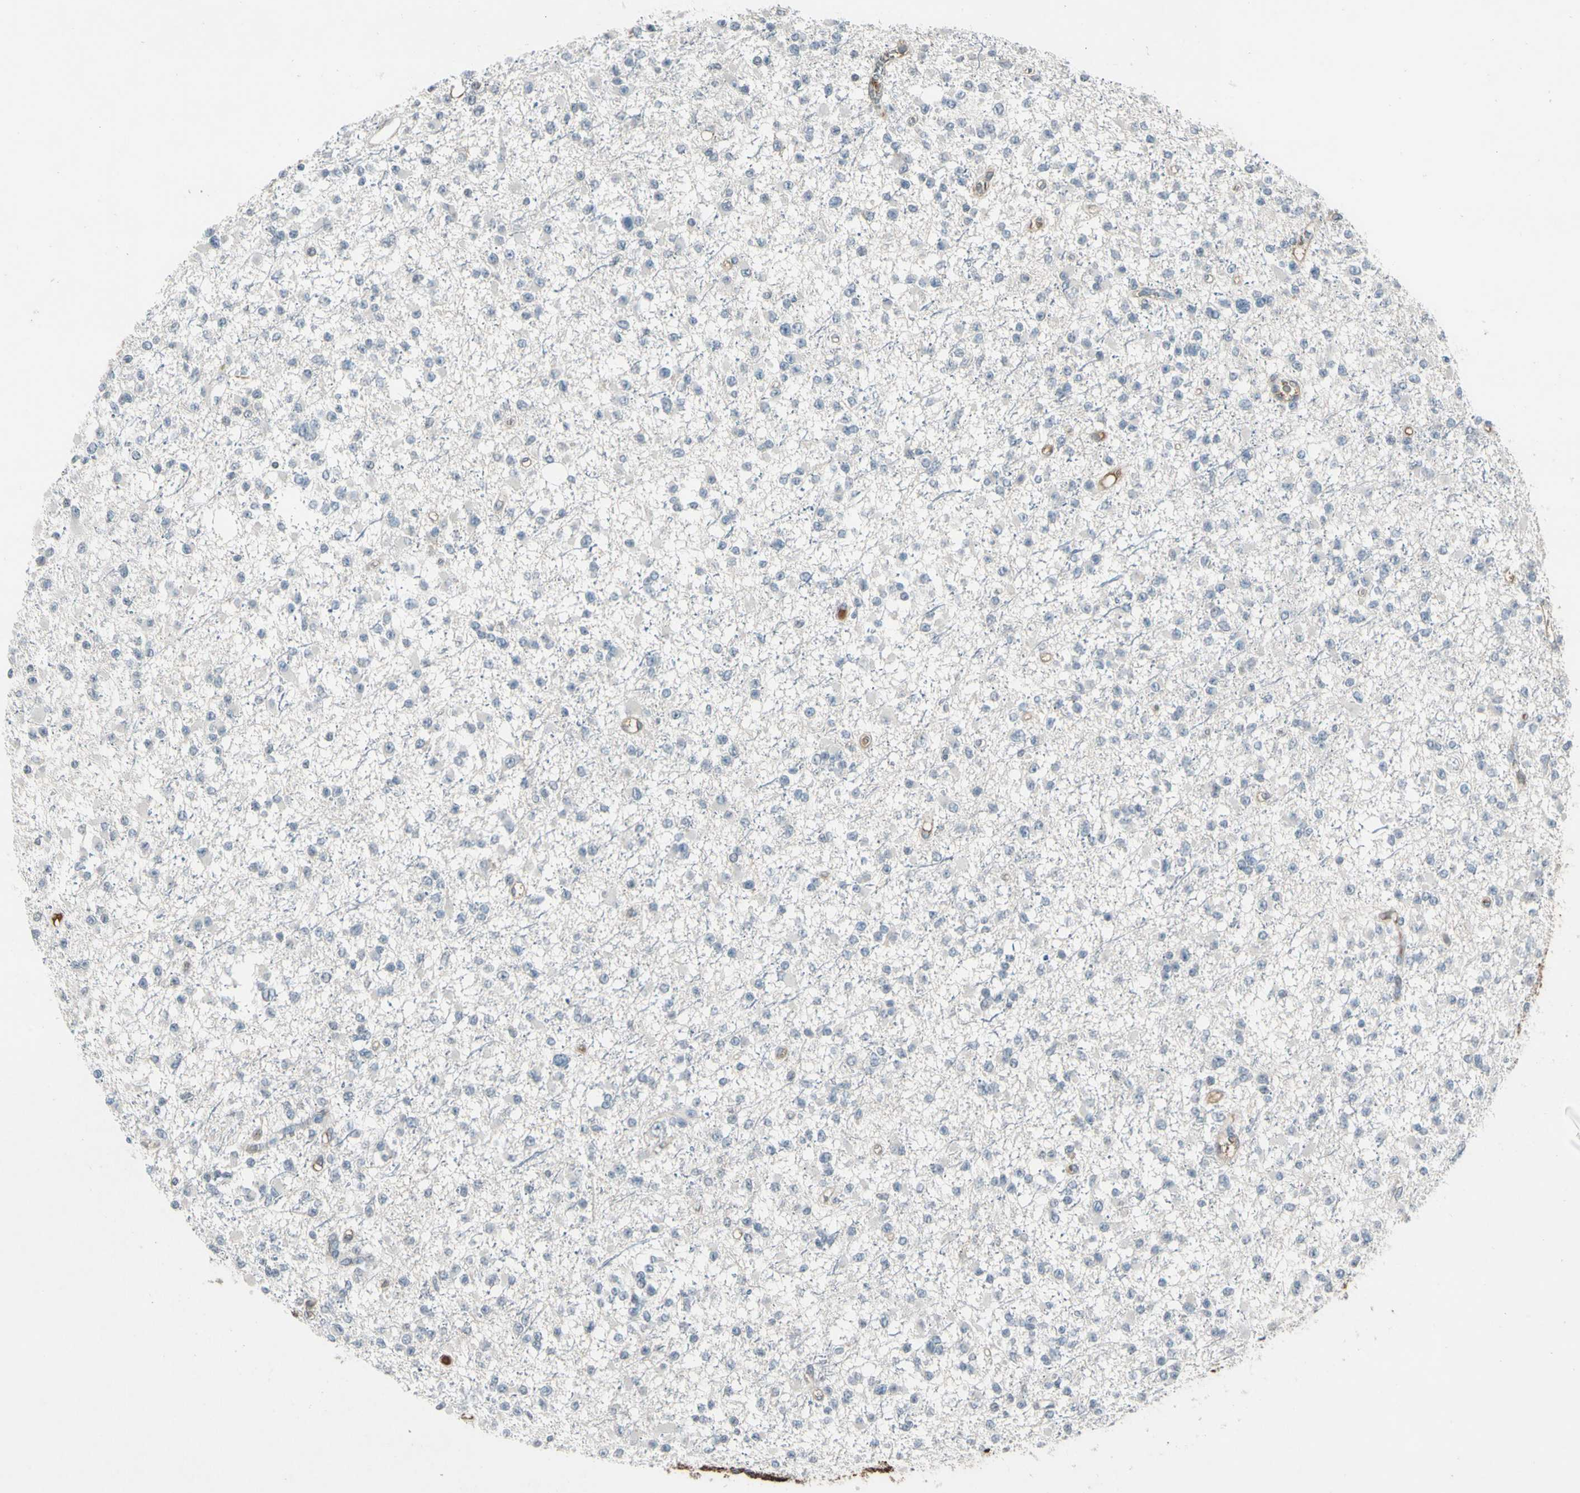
{"staining": {"intensity": "negative", "quantity": "none", "location": "none"}, "tissue": "glioma", "cell_type": "Tumor cells", "image_type": "cancer", "snomed": [{"axis": "morphology", "description": "Glioma, malignant, Low grade"}, {"axis": "topography", "description": "Brain"}], "caption": "Micrograph shows no protein positivity in tumor cells of glioma tissue.", "gene": "PDPN", "patient": {"sex": "female", "age": 22}}